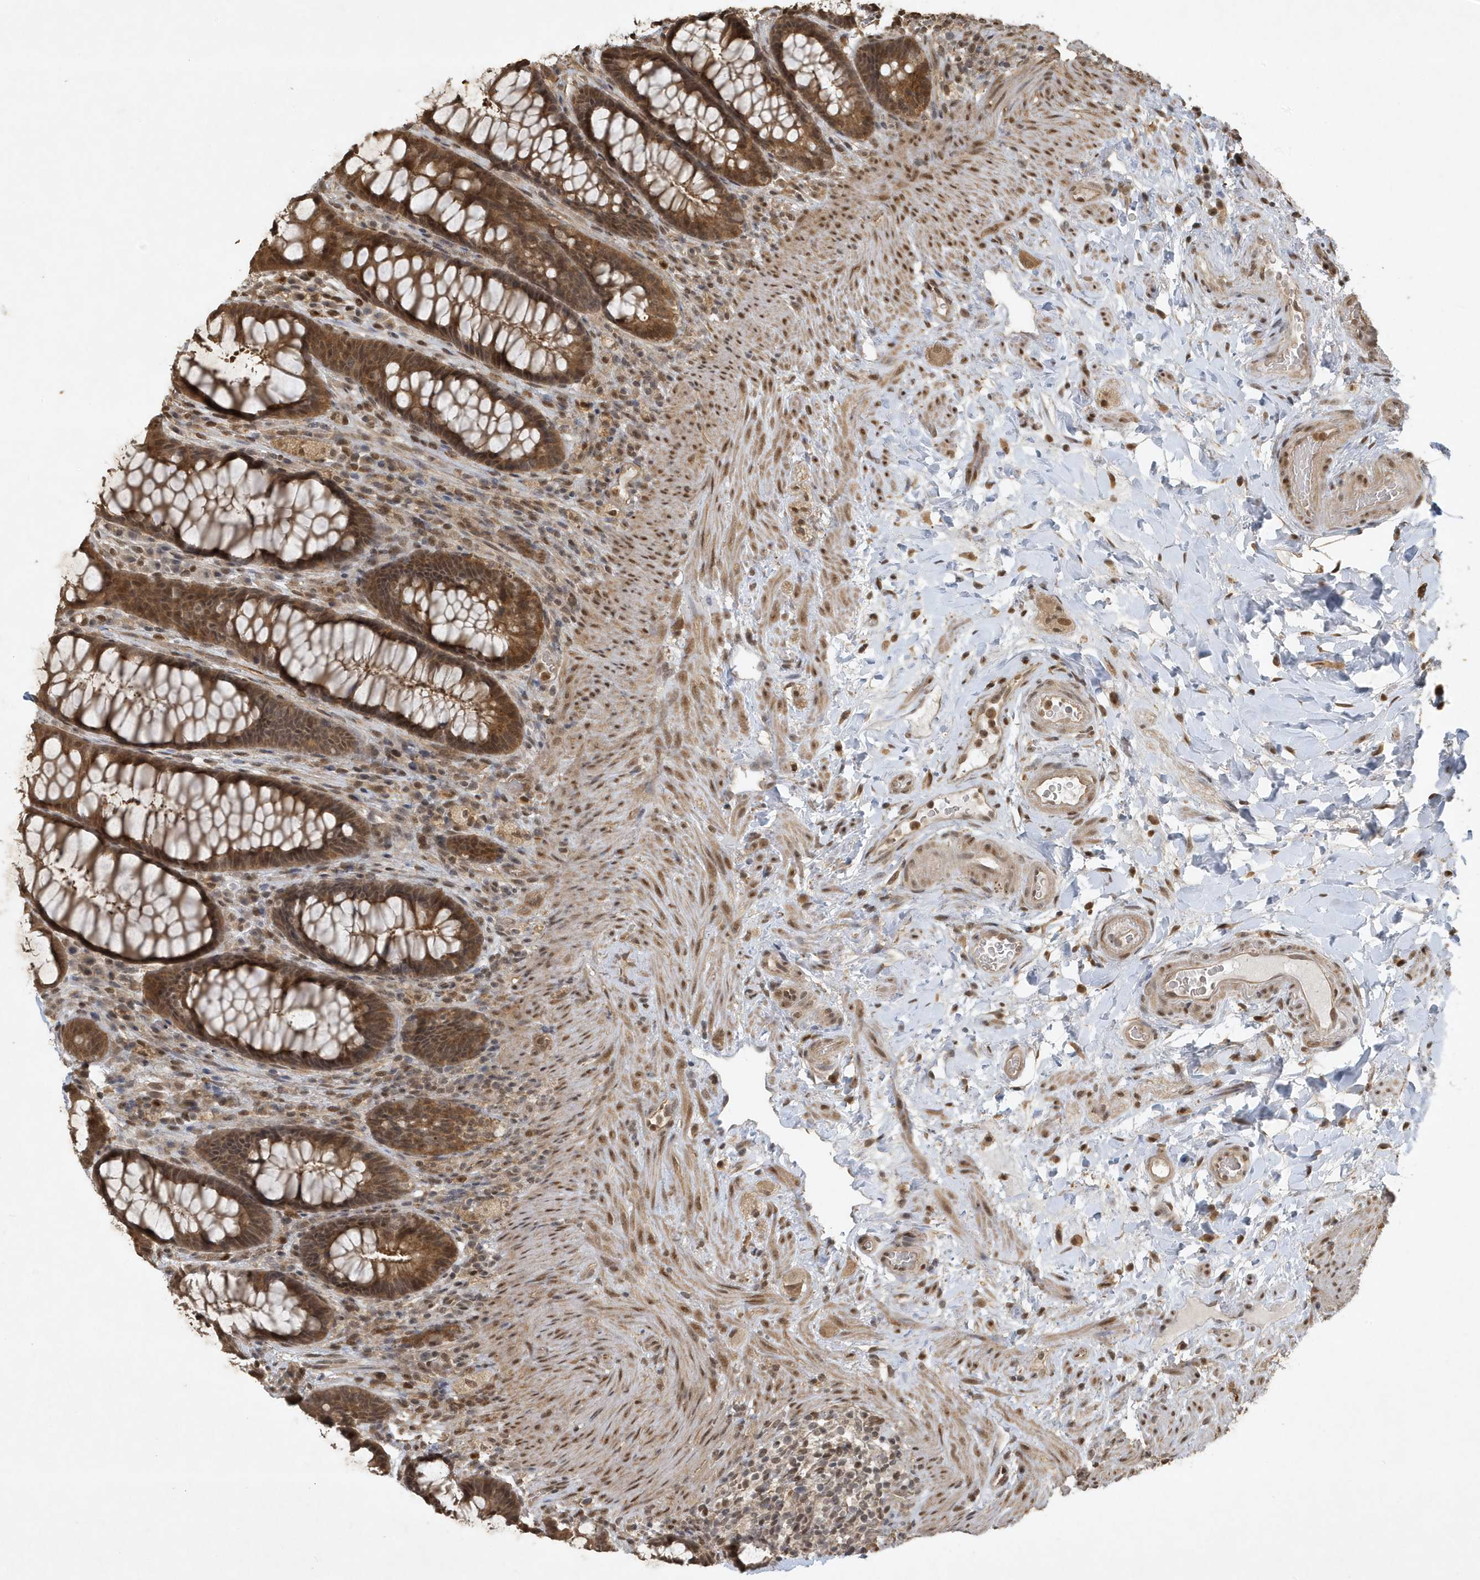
{"staining": {"intensity": "moderate", "quantity": ">75%", "location": "cytoplasmic/membranous,nuclear"}, "tissue": "rectum", "cell_type": "Glandular cells", "image_type": "normal", "snomed": [{"axis": "morphology", "description": "Normal tissue, NOS"}, {"axis": "topography", "description": "Rectum"}], "caption": "Protein analysis of normal rectum reveals moderate cytoplasmic/membranous,nuclear expression in approximately >75% of glandular cells.", "gene": "HSPA1A", "patient": {"sex": "female", "age": 46}}